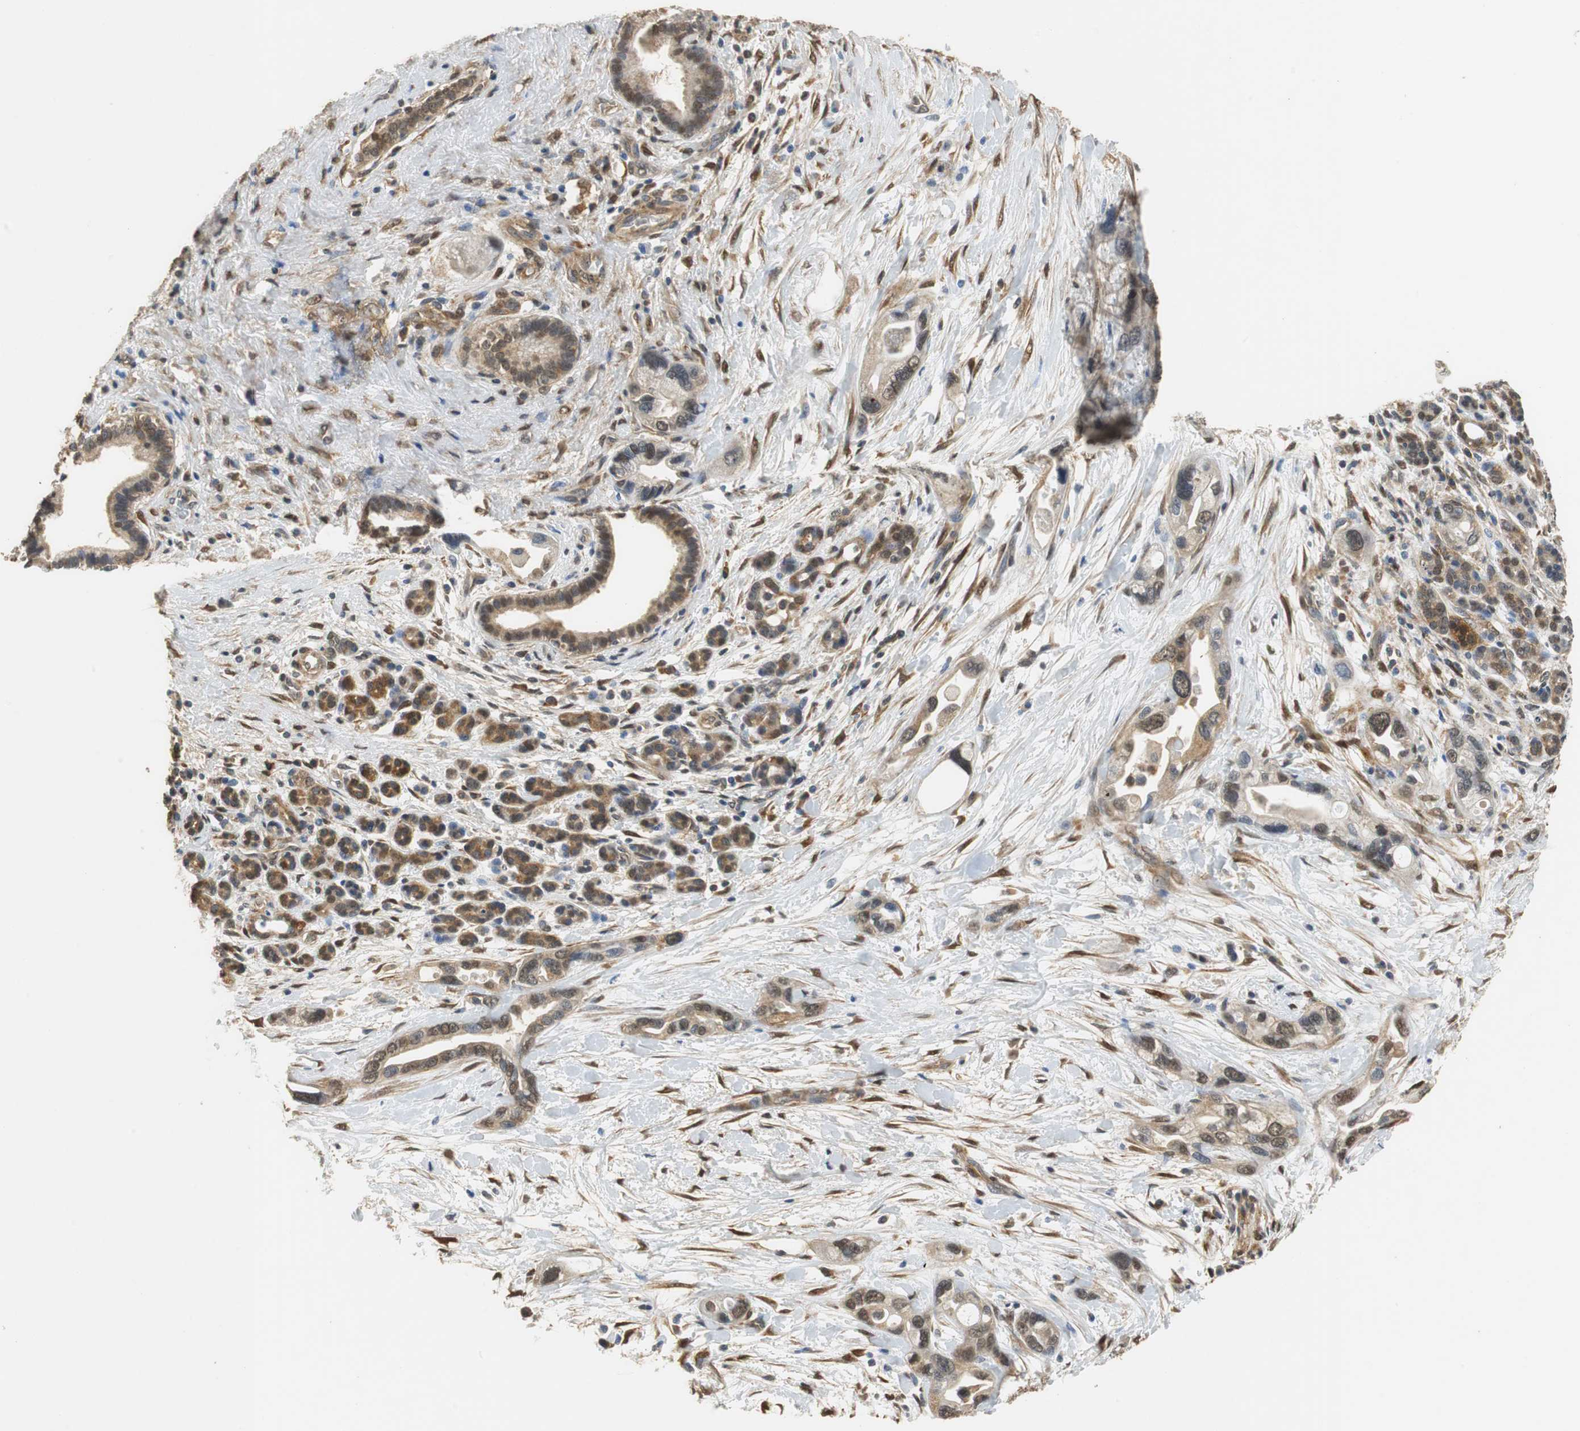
{"staining": {"intensity": "moderate", "quantity": ">75%", "location": "cytoplasmic/membranous"}, "tissue": "pancreatic cancer", "cell_type": "Tumor cells", "image_type": "cancer", "snomed": [{"axis": "morphology", "description": "Adenocarcinoma, NOS"}, {"axis": "topography", "description": "Pancreas"}], "caption": "IHC image of neoplastic tissue: pancreatic cancer stained using IHC exhibits medium levels of moderate protein expression localized specifically in the cytoplasmic/membranous of tumor cells, appearing as a cytoplasmic/membranous brown color.", "gene": "UBQLN2", "patient": {"sex": "female", "age": 77}}